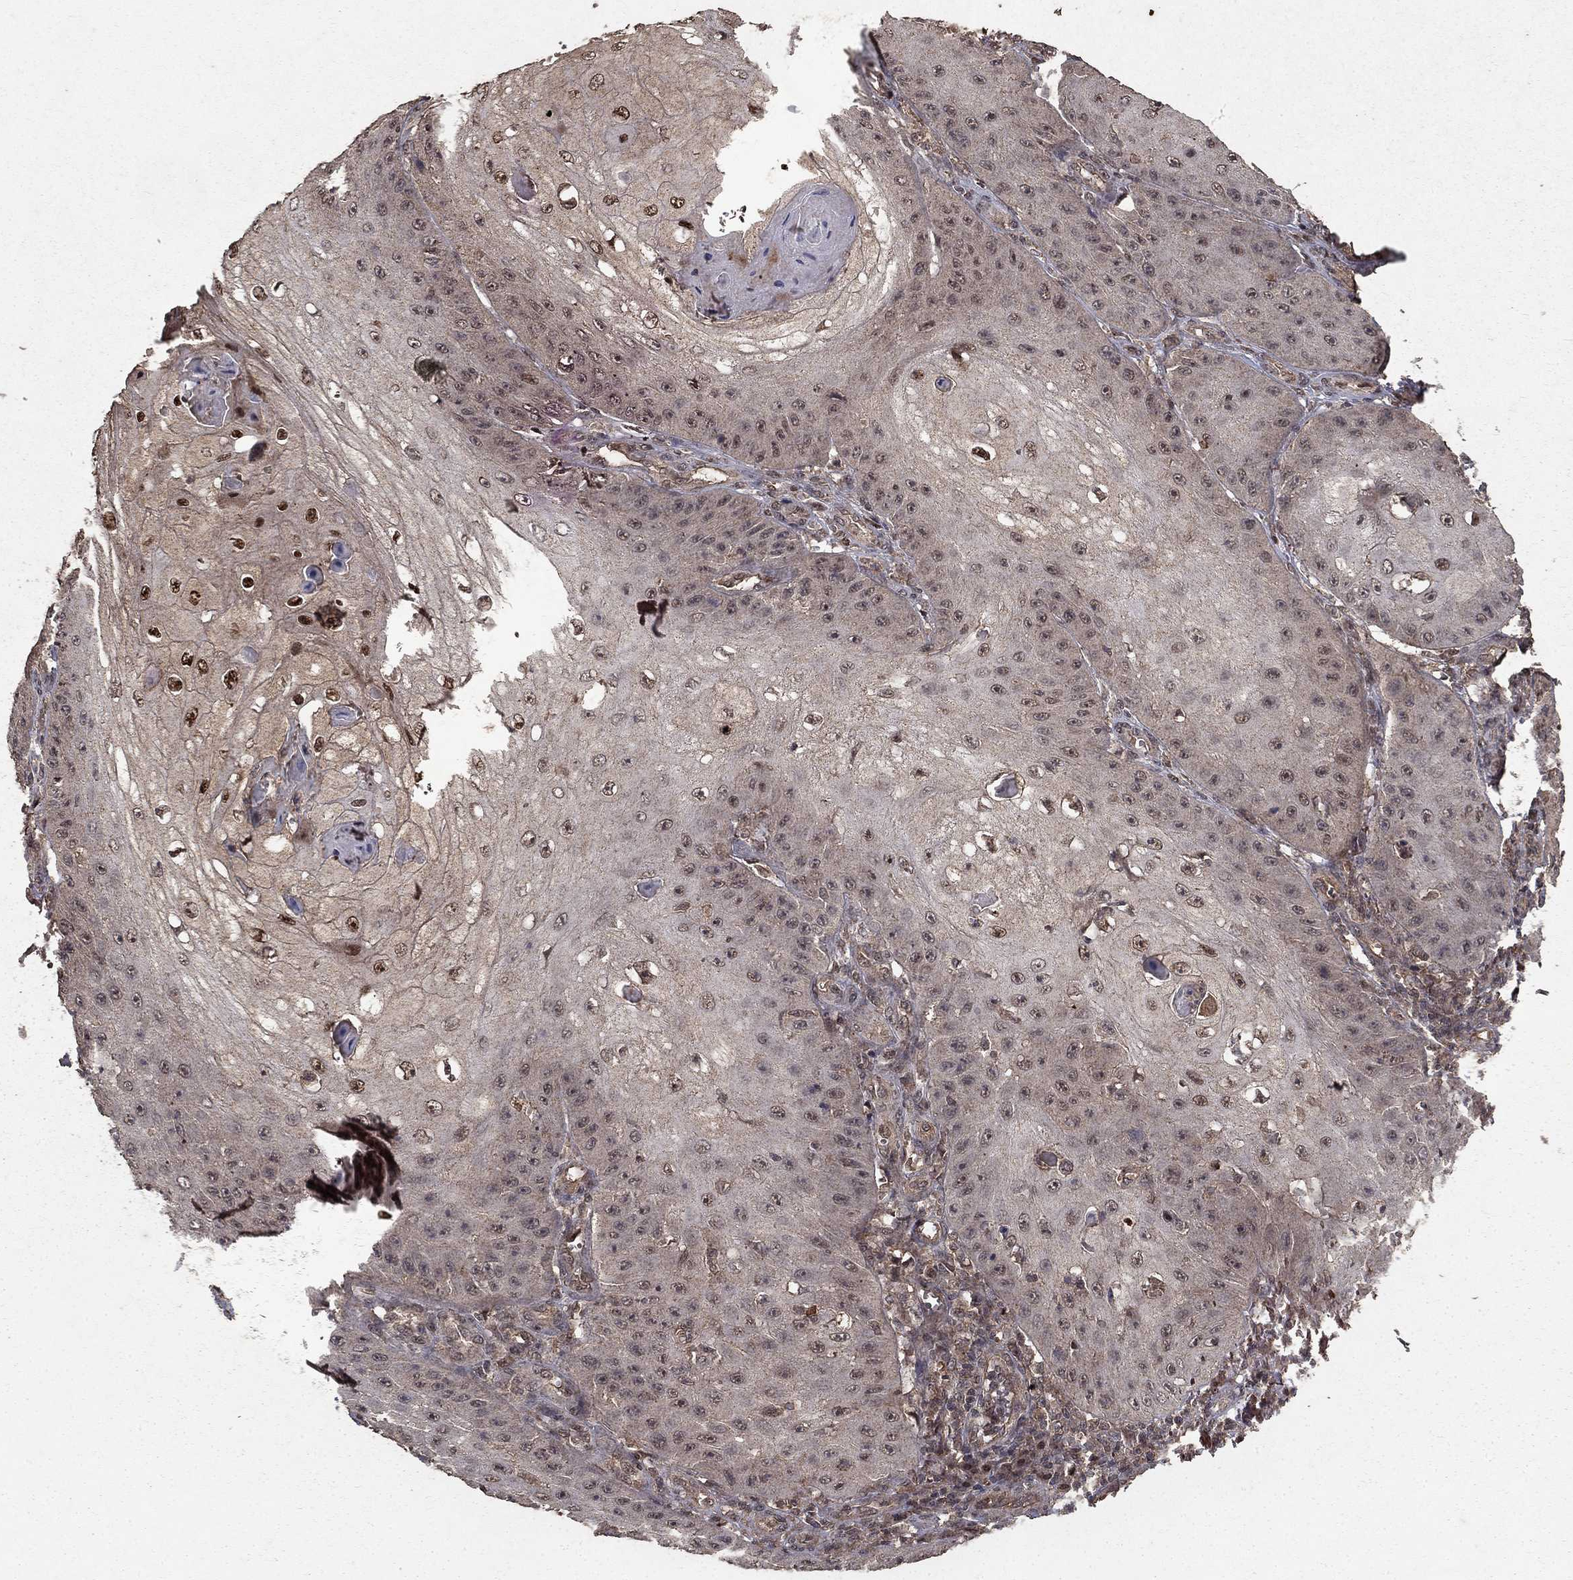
{"staining": {"intensity": "moderate", "quantity": "<25%", "location": "cytoplasmic/membranous,nuclear"}, "tissue": "skin cancer", "cell_type": "Tumor cells", "image_type": "cancer", "snomed": [{"axis": "morphology", "description": "Squamous cell carcinoma, NOS"}, {"axis": "topography", "description": "Skin"}], "caption": "A low amount of moderate cytoplasmic/membranous and nuclear expression is seen in about <25% of tumor cells in squamous cell carcinoma (skin) tissue.", "gene": "PRDM1", "patient": {"sex": "male", "age": 70}}